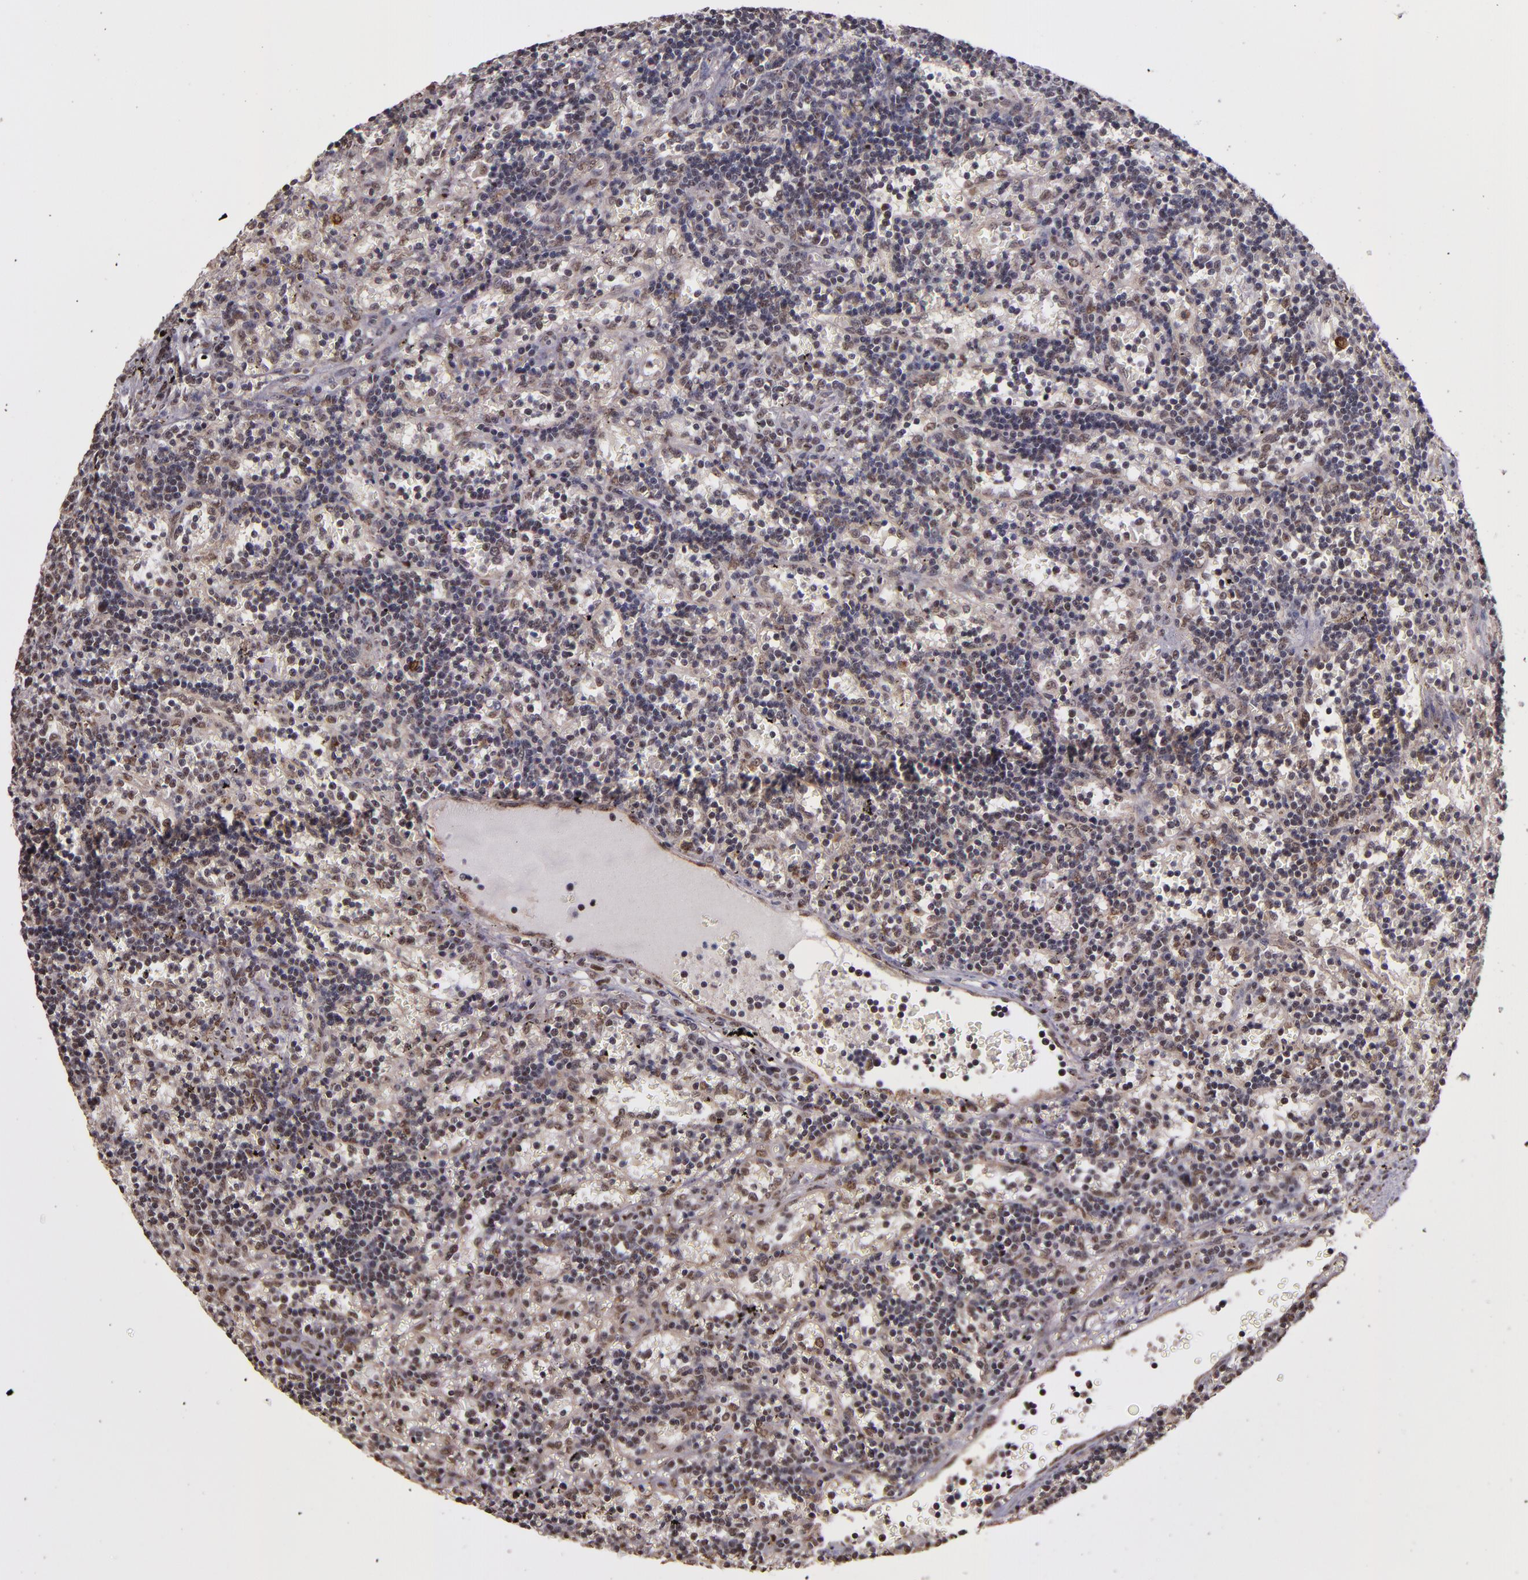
{"staining": {"intensity": "moderate", "quantity": "25%-75%", "location": "nuclear"}, "tissue": "lymphoma", "cell_type": "Tumor cells", "image_type": "cancer", "snomed": [{"axis": "morphology", "description": "Malignant lymphoma, non-Hodgkin's type, Low grade"}, {"axis": "topography", "description": "Spleen"}], "caption": "This micrograph displays lymphoma stained with immunohistochemistry to label a protein in brown. The nuclear of tumor cells show moderate positivity for the protein. Nuclei are counter-stained blue.", "gene": "CECR2", "patient": {"sex": "male", "age": 60}}